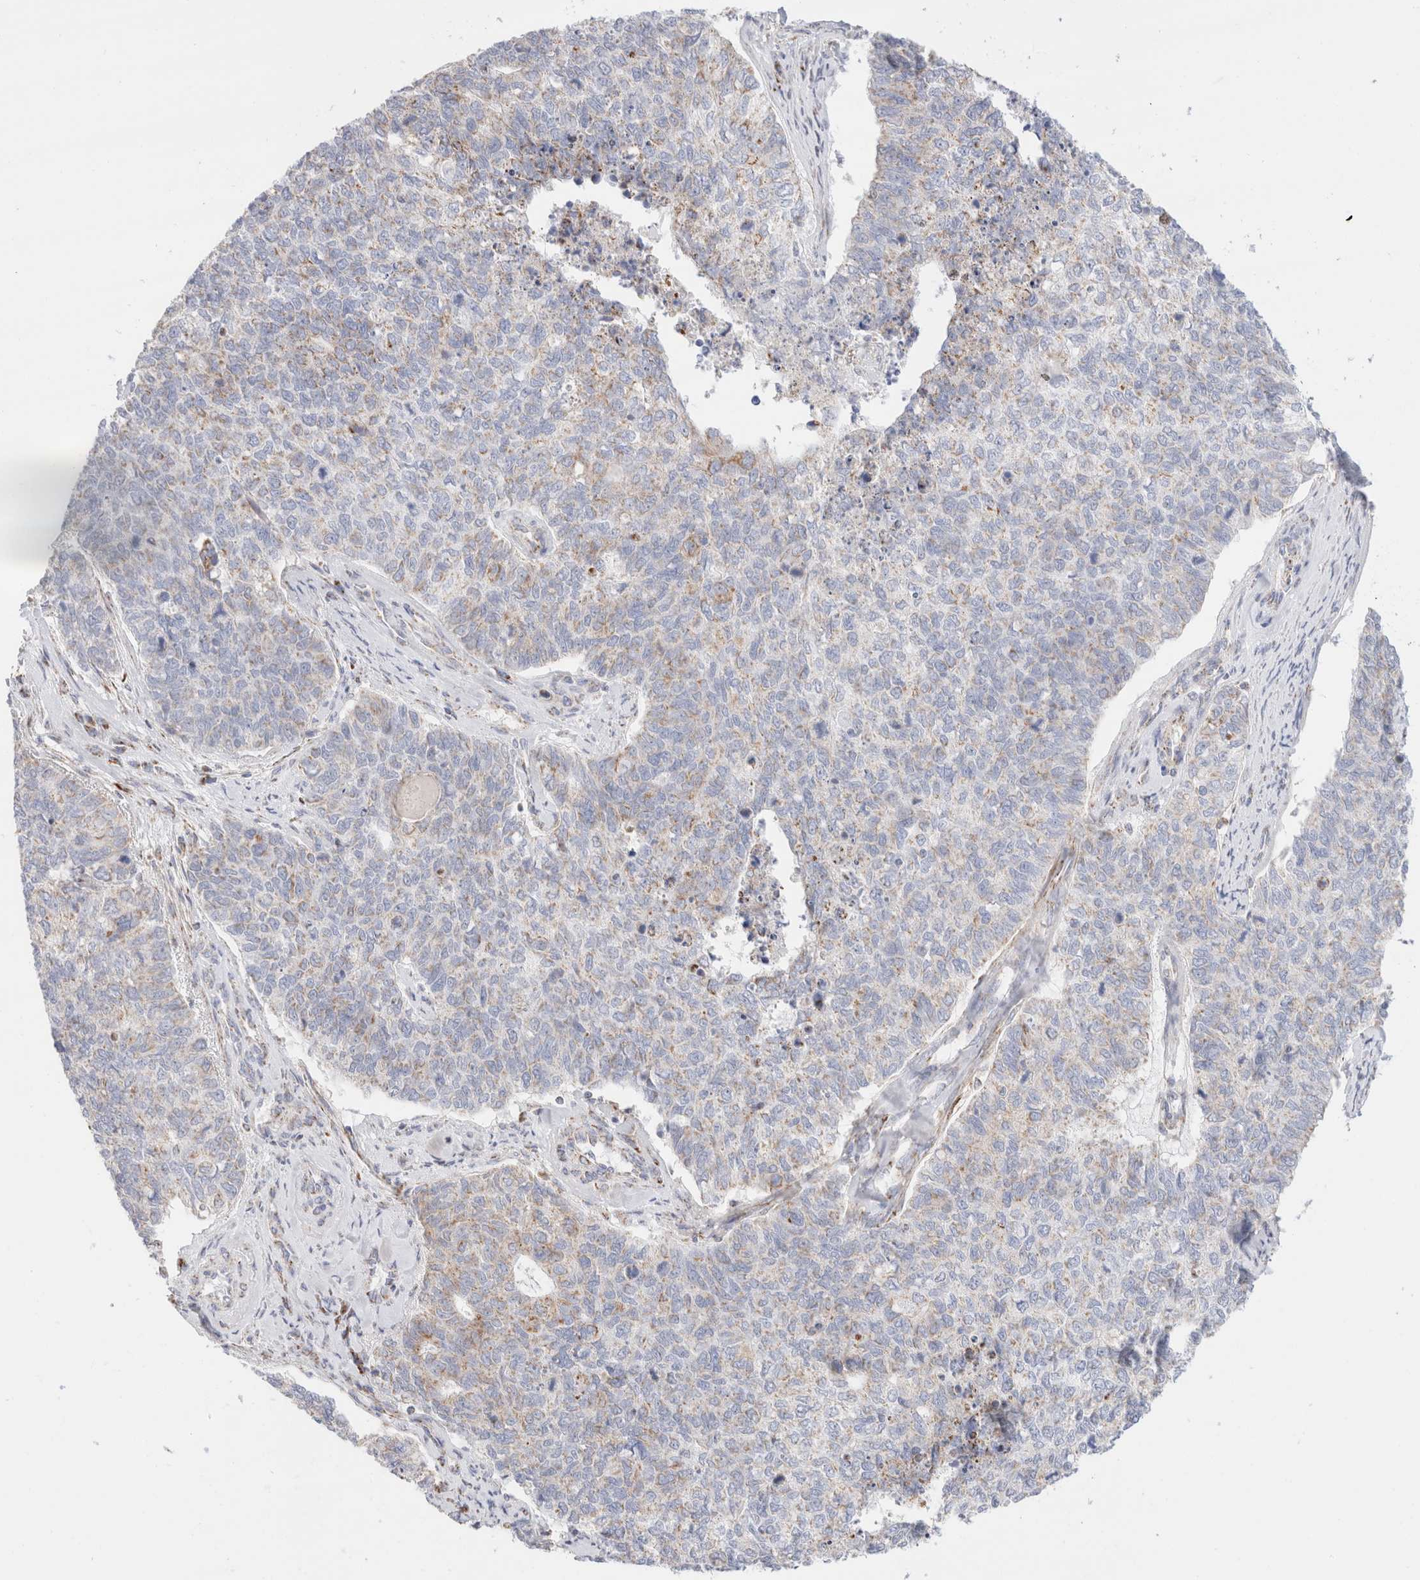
{"staining": {"intensity": "weak", "quantity": "<25%", "location": "cytoplasmic/membranous"}, "tissue": "cervical cancer", "cell_type": "Tumor cells", "image_type": "cancer", "snomed": [{"axis": "morphology", "description": "Squamous cell carcinoma, NOS"}, {"axis": "topography", "description": "Cervix"}], "caption": "IHC photomicrograph of human cervical squamous cell carcinoma stained for a protein (brown), which exhibits no positivity in tumor cells.", "gene": "ATP6V1C1", "patient": {"sex": "female", "age": 63}}